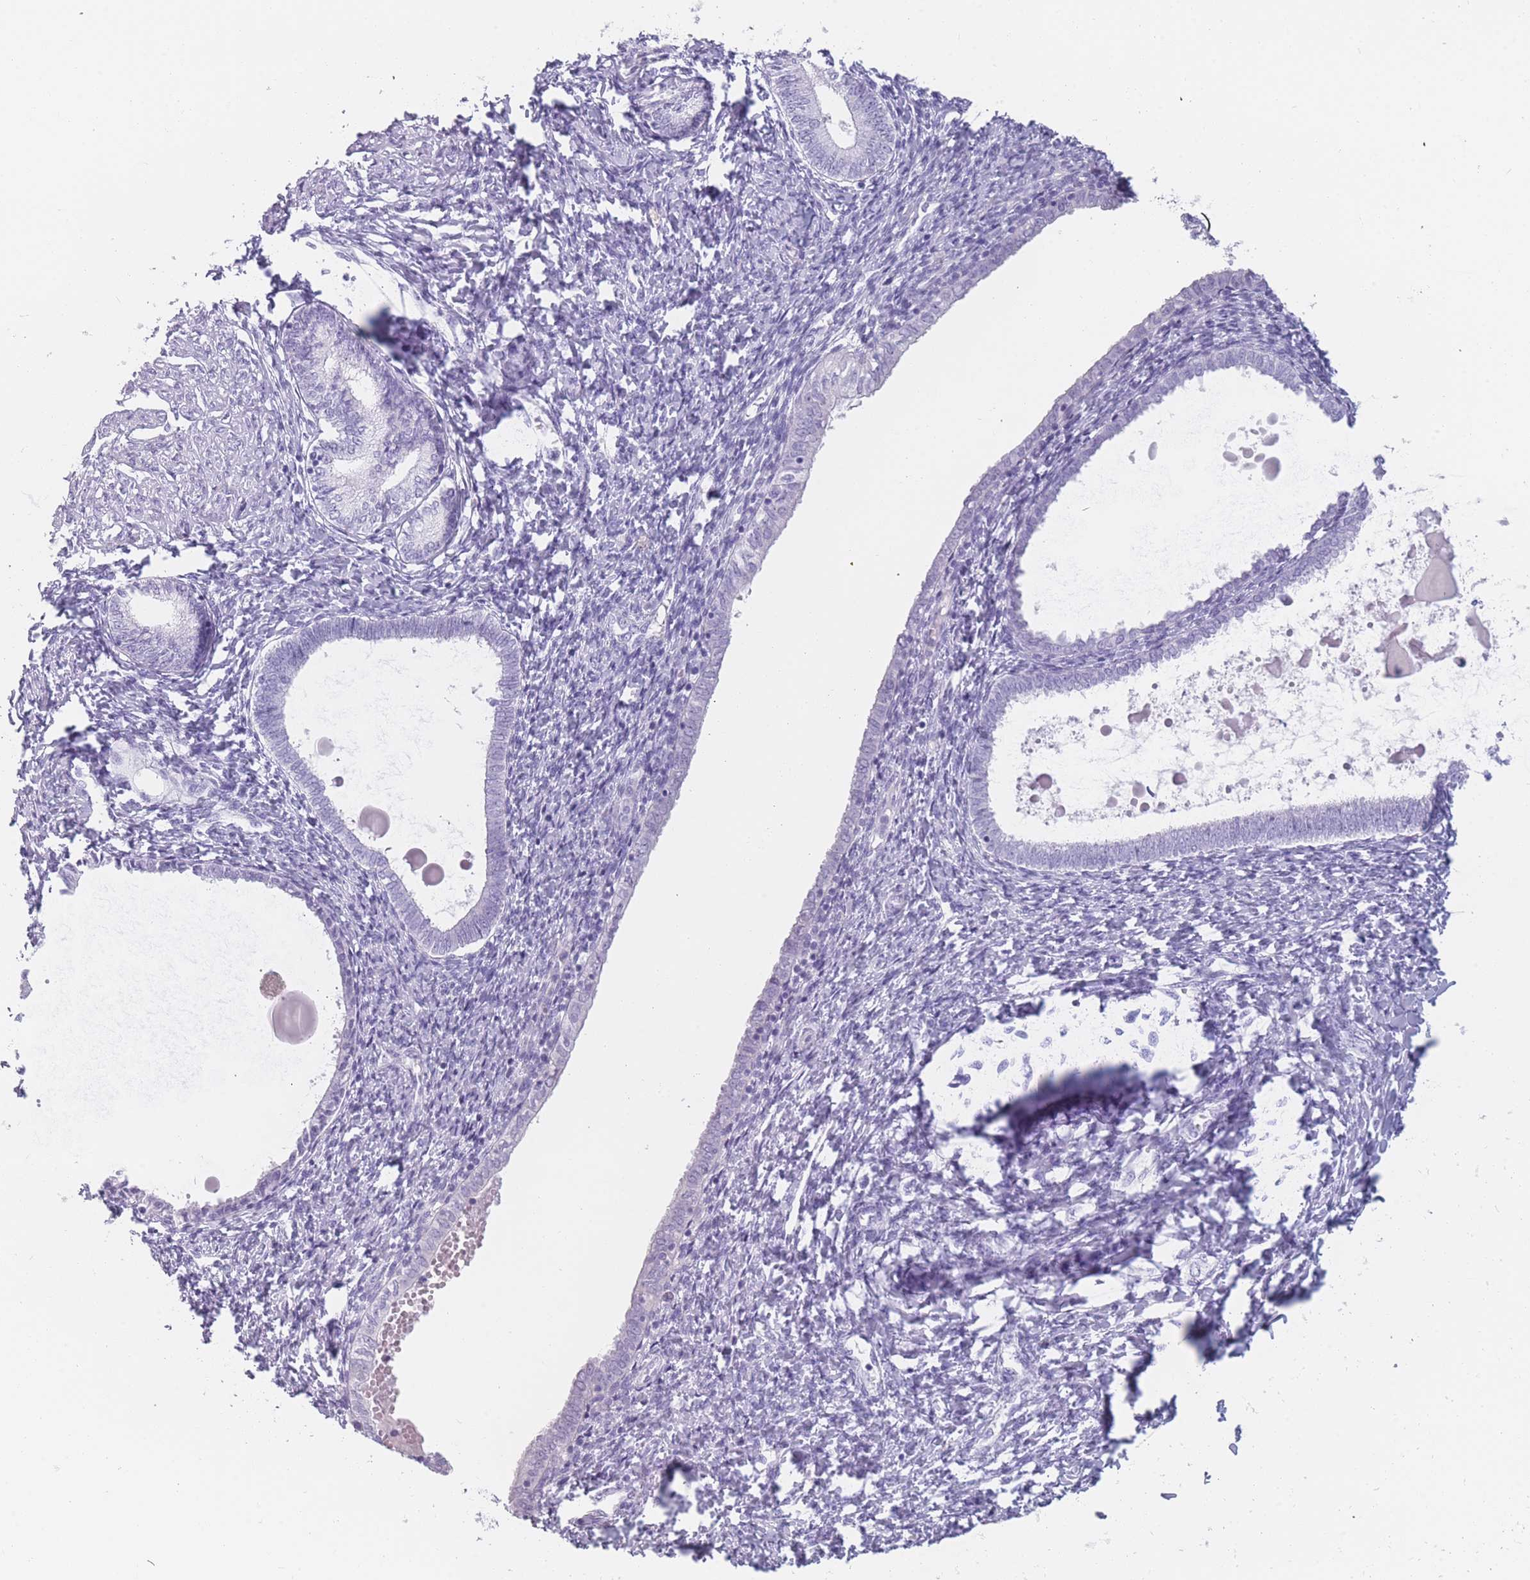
{"staining": {"intensity": "negative", "quantity": "none", "location": "none"}, "tissue": "endometrium", "cell_type": "Cells in endometrial stroma", "image_type": "normal", "snomed": [{"axis": "morphology", "description": "Normal tissue, NOS"}, {"axis": "topography", "description": "Endometrium"}], "caption": "Normal endometrium was stained to show a protein in brown. There is no significant positivity in cells in endometrial stroma. The staining is performed using DAB (3,3'-diaminobenzidine) brown chromogen with nuclei counter-stained in using hematoxylin.", "gene": "PPFIA3", "patient": {"sex": "female", "age": 72}}